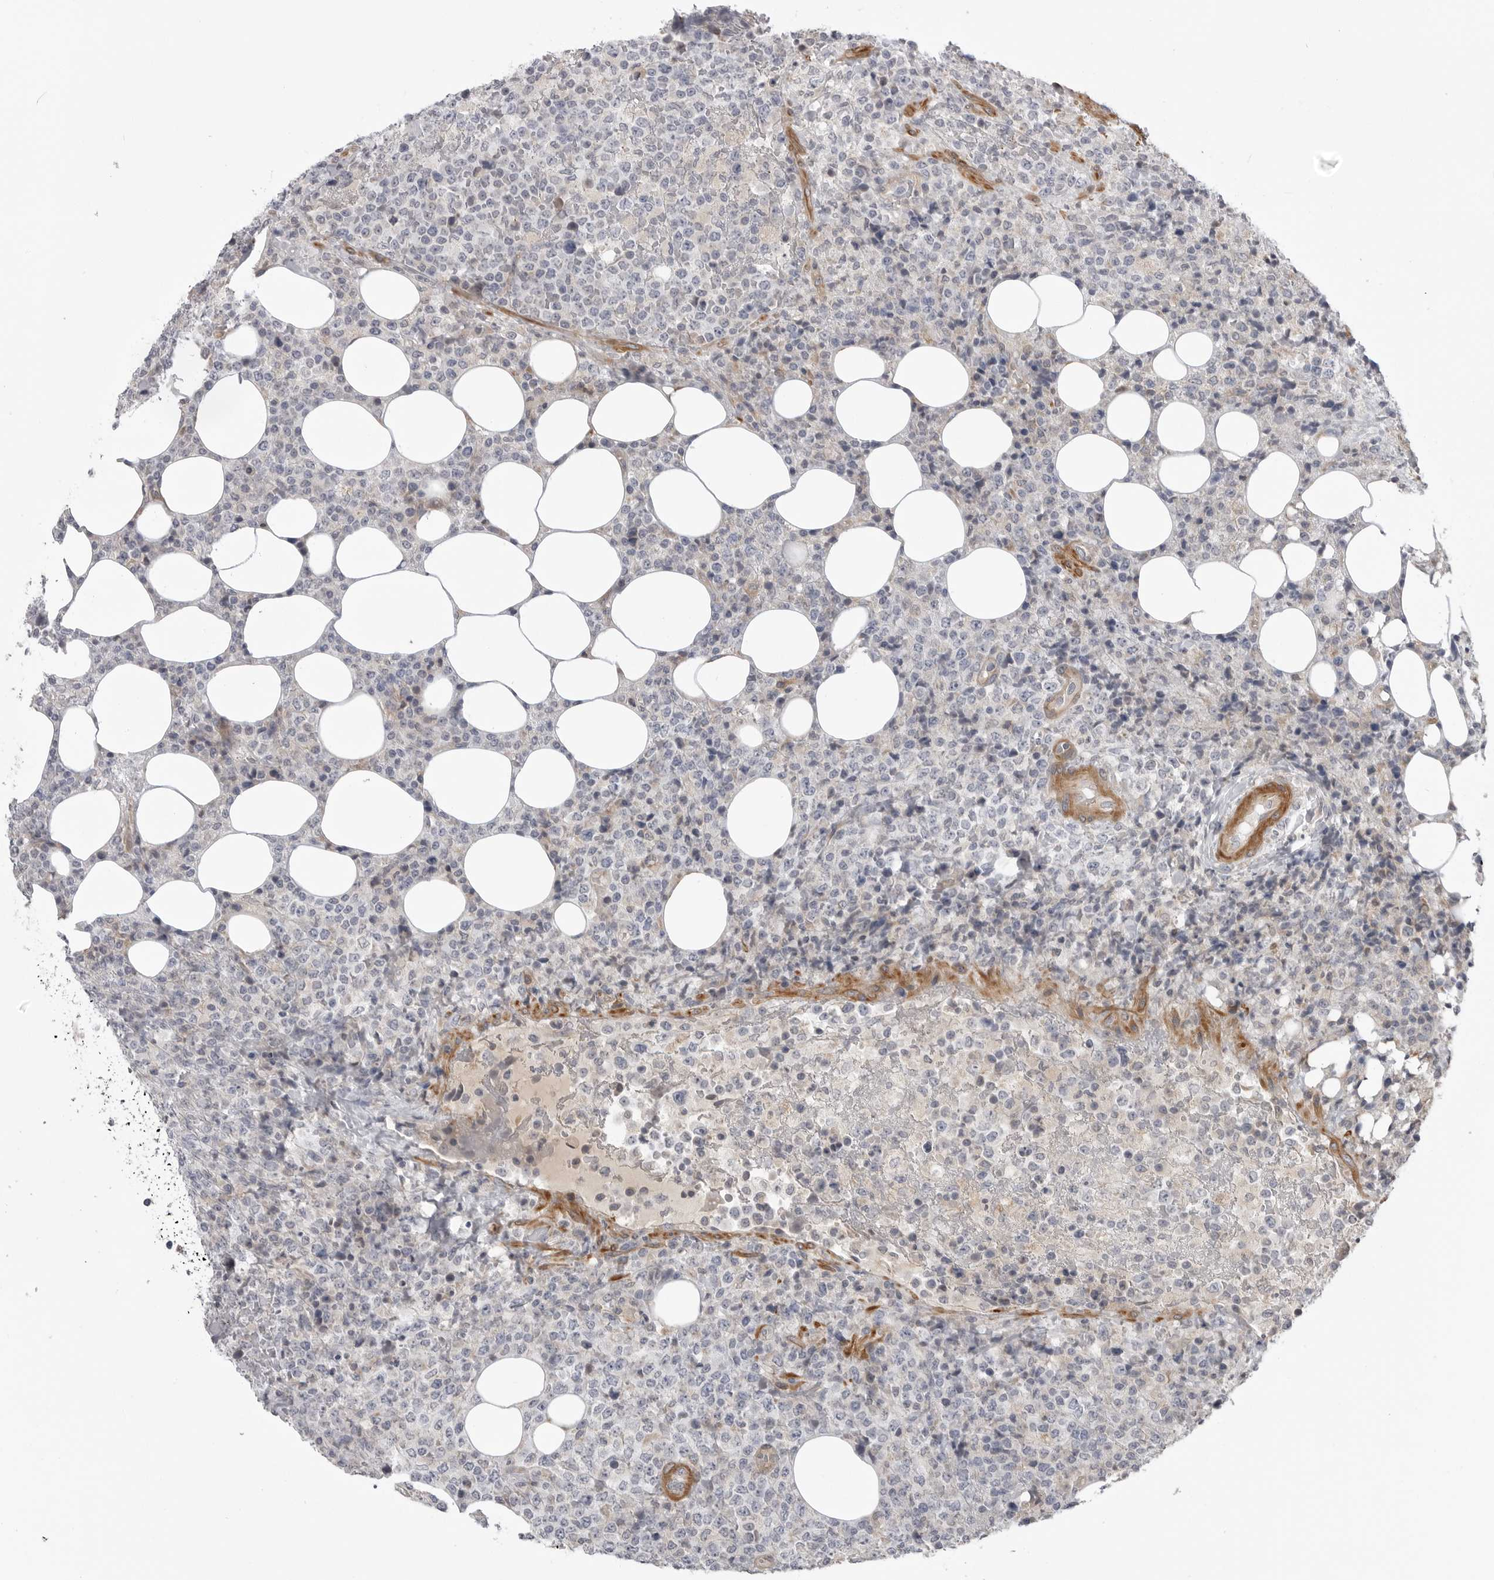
{"staining": {"intensity": "negative", "quantity": "none", "location": "none"}, "tissue": "lymphoma", "cell_type": "Tumor cells", "image_type": "cancer", "snomed": [{"axis": "morphology", "description": "Malignant lymphoma, non-Hodgkin's type, High grade"}, {"axis": "topography", "description": "Lymph node"}], "caption": "Malignant lymphoma, non-Hodgkin's type (high-grade) was stained to show a protein in brown. There is no significant positivity in tumor cells.", "gene": "SCP2", "patient": {"sex": "male", "age": 13}}